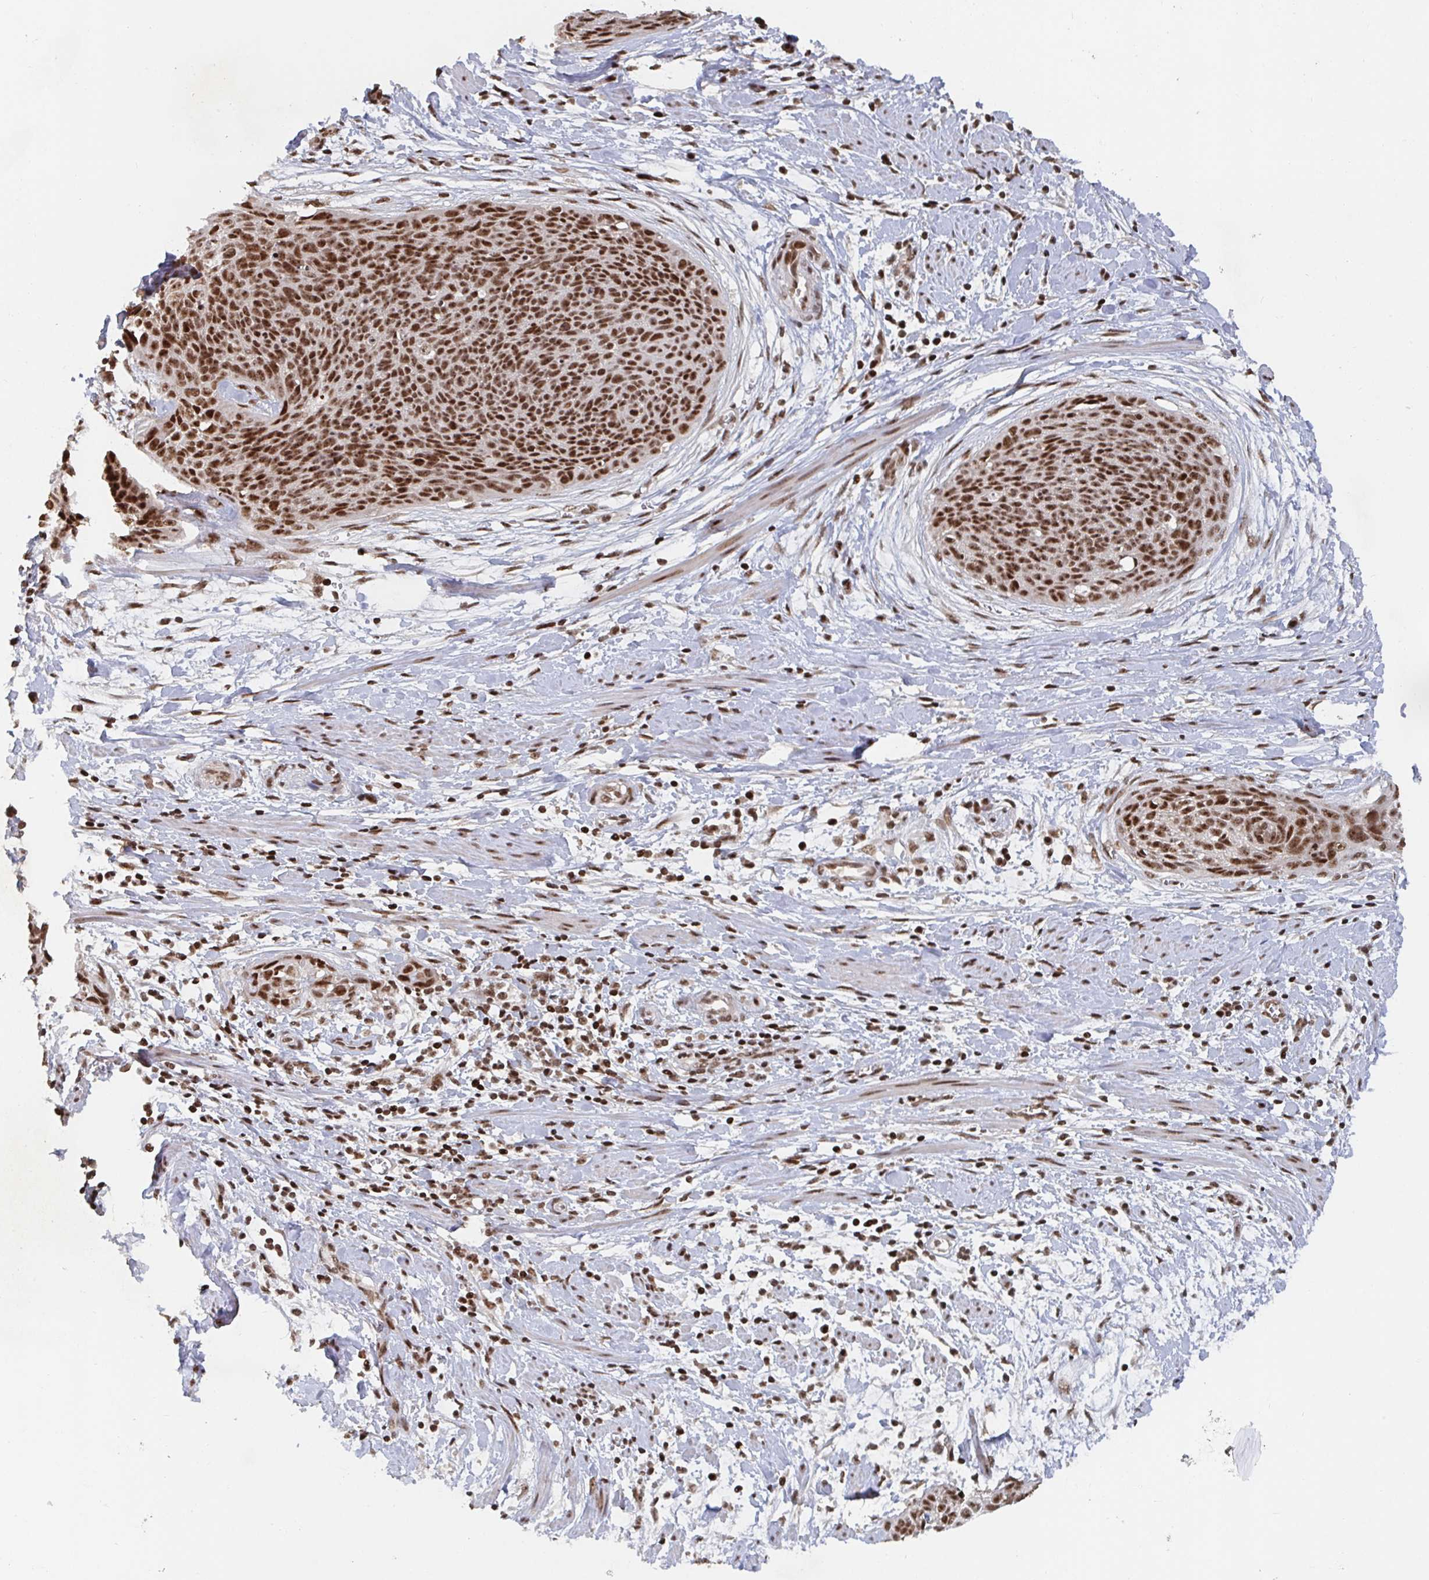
{"staining": {"intensity": "strong", "quantity": ">75%", "location": "nuclear"}, "tissue": "cervical cancer", "cell_type": "Tumor cells", "image_type": "cancer", "snomed": [{"axis": "morphology", "description": "Squamous cell carcinoma, NOS"}, {"axis": "topography", "description": "Cervix"}], "caption": "A high amount of strong nuclear expression is appreciated in approximately >75% of tumor cells in squamous cell carcinoma (cervical) tissue.", "gene": "ZDHHC12", "patient": {"sex": "female", "age": 55}}